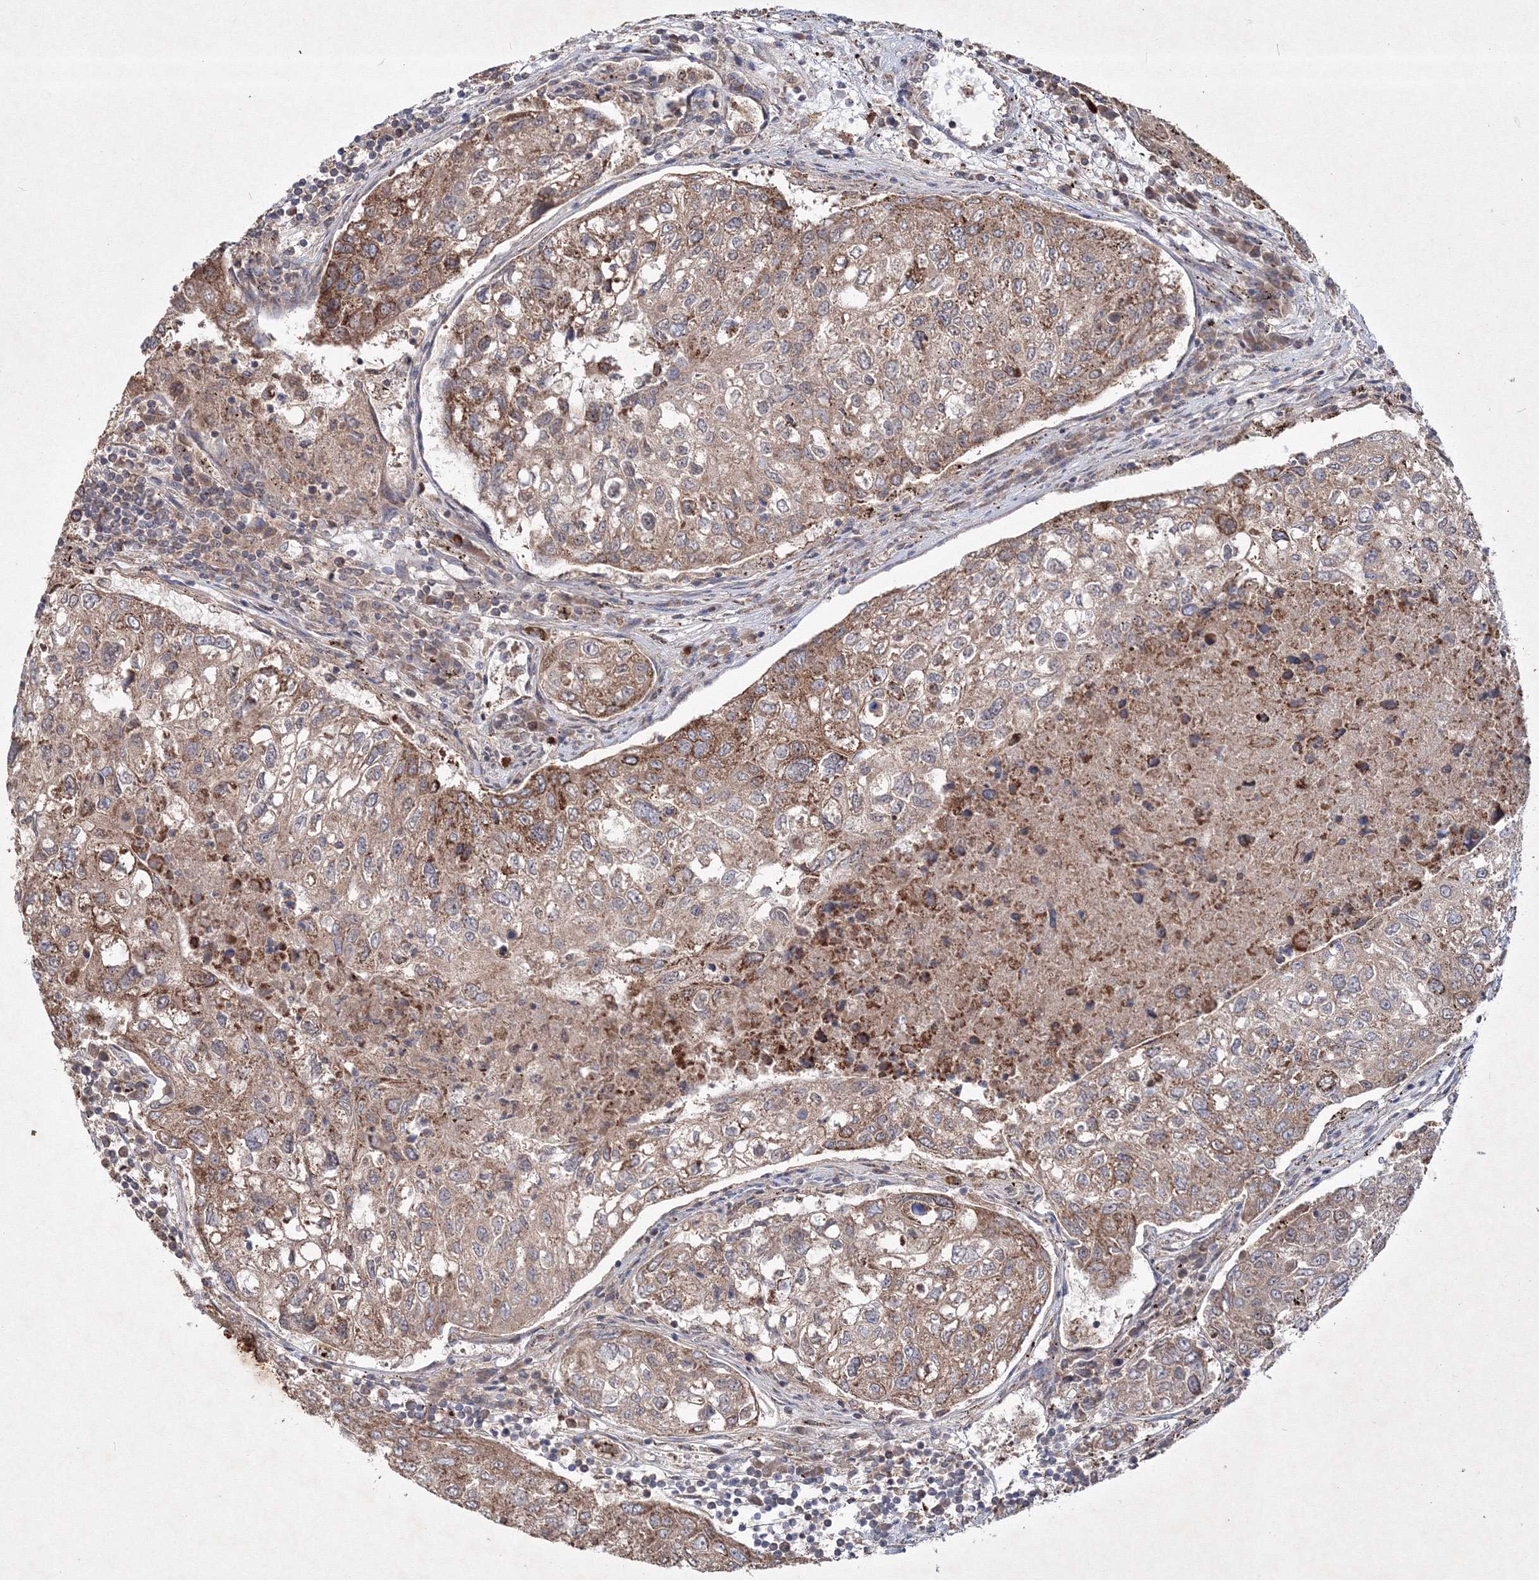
{"staining": {"intensity": "moderate", "quantity": "25%-75%", "location": "cytoplasmic/membranous"}, "tissue": "urothelial cancer", "cell_type": "Tumor cells", "image_type": "cancer", "snomed": [{"axis": "morphology", "description": "Urothelial carcinoma, High grade"}, {"axis": "topography", "description": "Lymph node"}, {"axis": "topography", "description": "Urinary bladder"}], "caption": "This photomicrograph shows high-grade urothelial carcinoma stained with IHC to label a protein in brown. The cytoplasmic/membranous of tumor cells show moderate positivity for the protein. Nuclei are counter-stained blue.", "gene": "PEX13", "patient": {"sex": "male", "age": 51}}